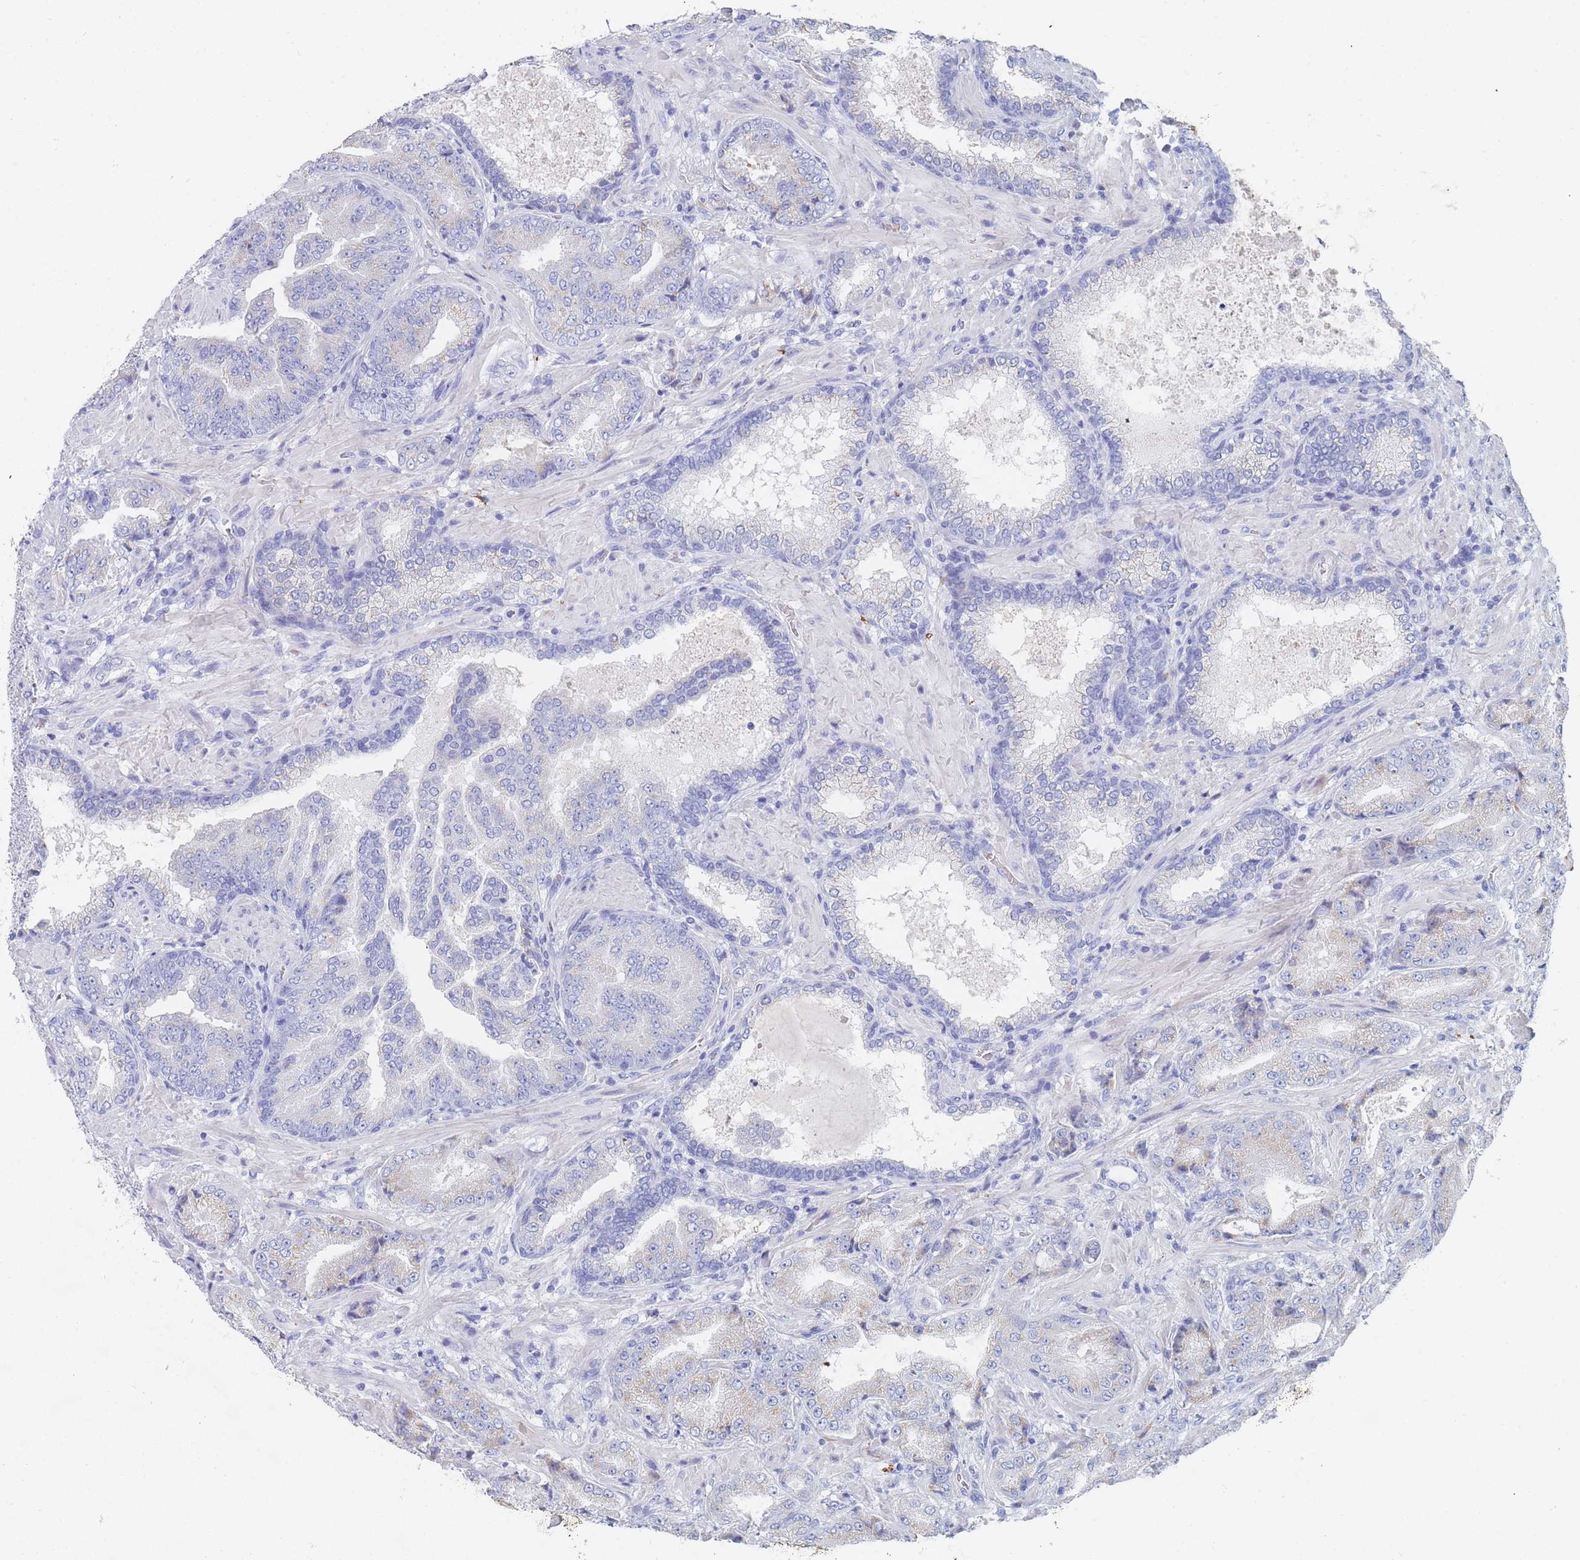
{"staining": {"intensity": "negative", "quantity": "none", "location": "none"}, "tissue": "prostate cancer", "cell_type": "Tumor cells", "image_type": "cancer", "snomed": [{"axis": "morphology", "description": "Adenocarcinoma, High grade"}, {"axis": "topography", "description": "Prostate"}], "caption": "Immunohistochemical staining of high-grade adenocarcinoma (prostate) displays no significant staining in tumor cells.", "gene": "SLC25A35", "patient": {"sex": "male", "age": 68}}